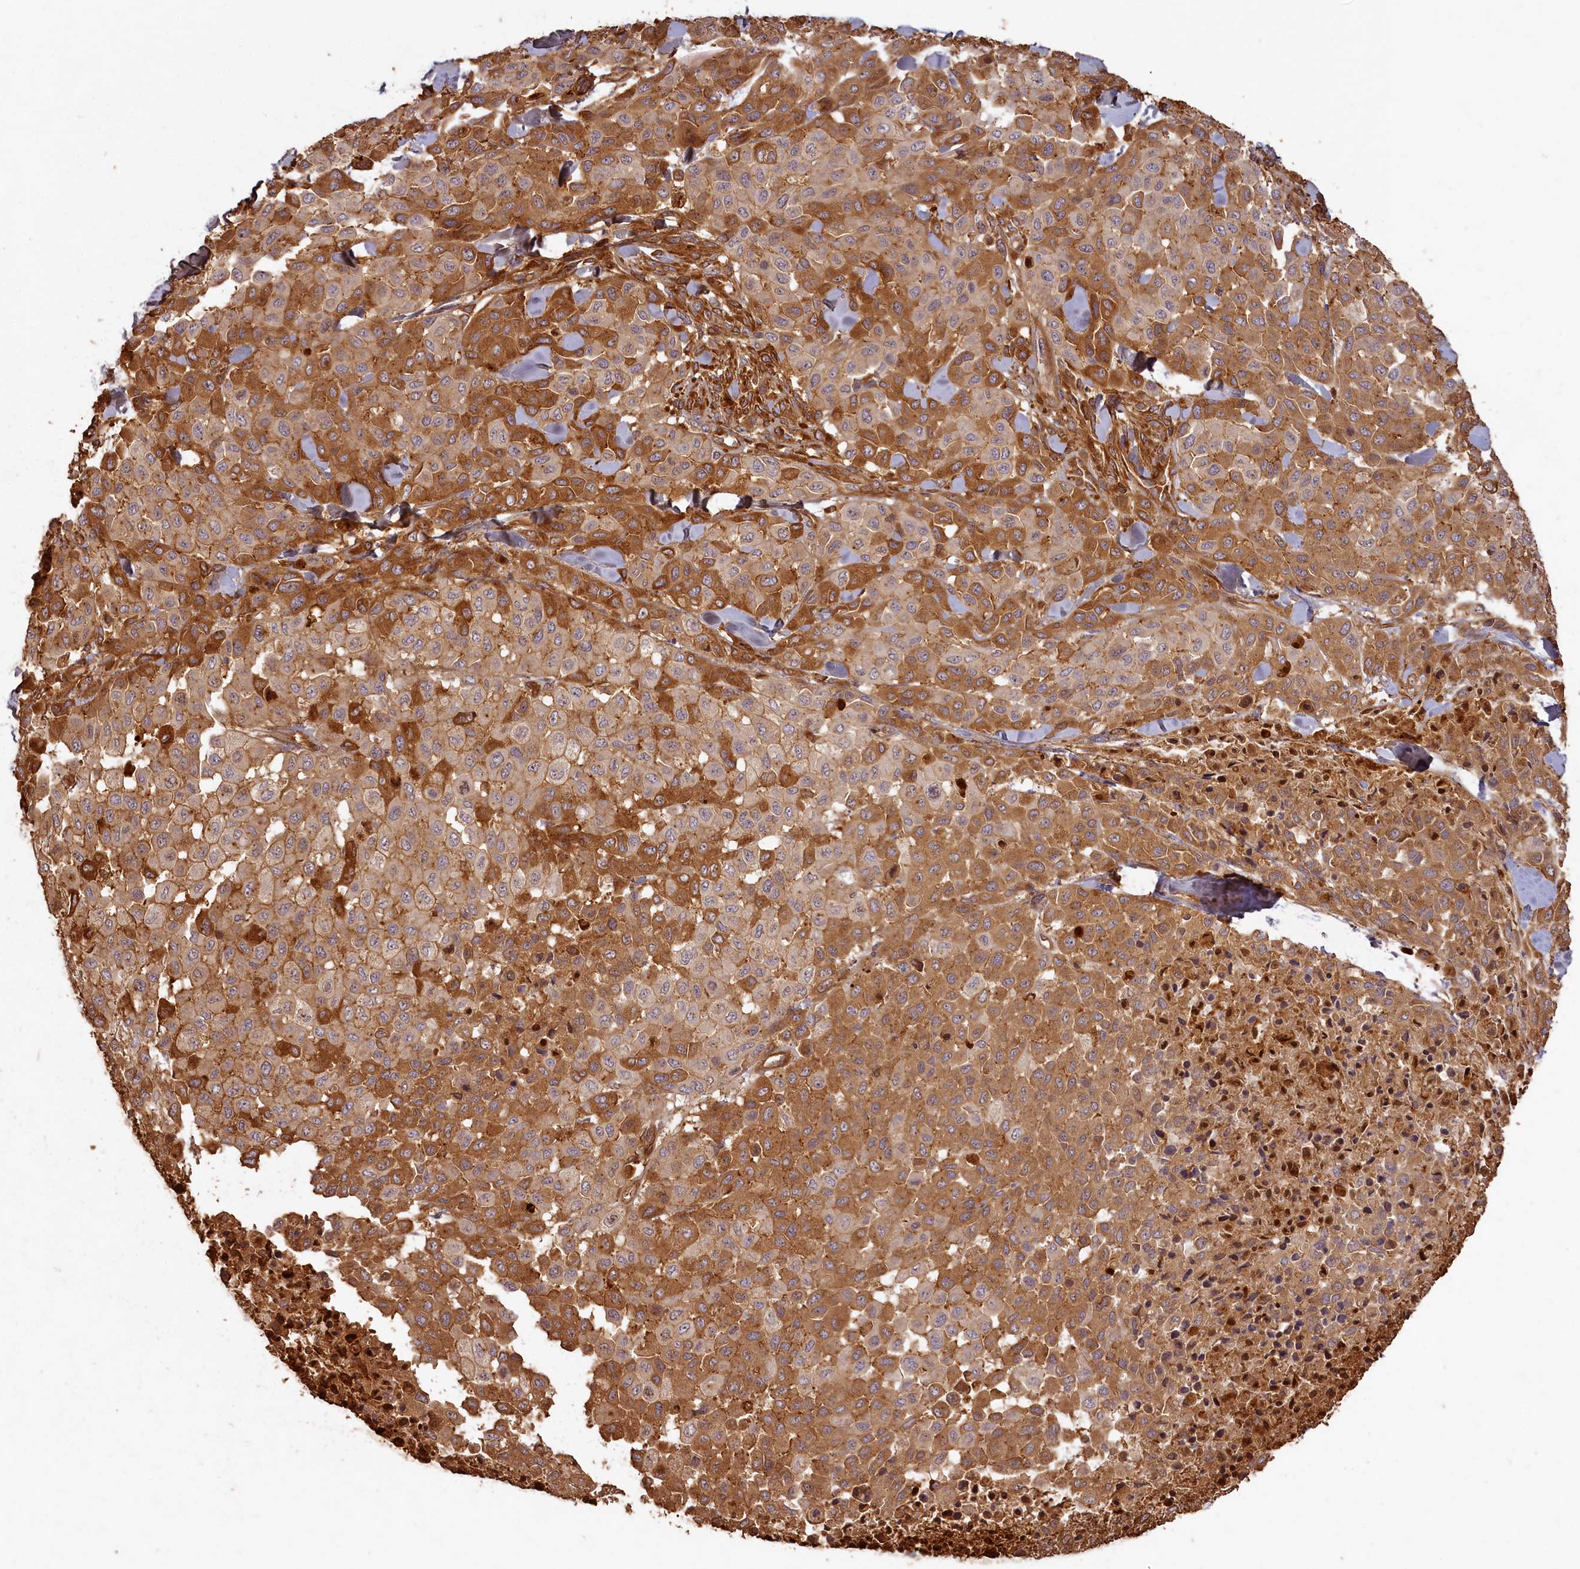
{"staining": {"intensity": "moderate", "quantity": ">75%", "location": "cytoplasmic/membranous"}, "tissue": "melanoma", "cell_type": "Tumor cells", "image_type": "cancer", "snomed": [{"axis": "morphology", "description": "Malignant melanoma, Metastatic site"}, {"axis": "topography", "description": "Skin"}], "caption": "Melanoma stained with DAB IHC displays medium levels of moderate cytoplasmic/membranous expression in about >75% of tumor cells.", "gene": "MADD", "patient": {"sex": "female", "age": 81}}